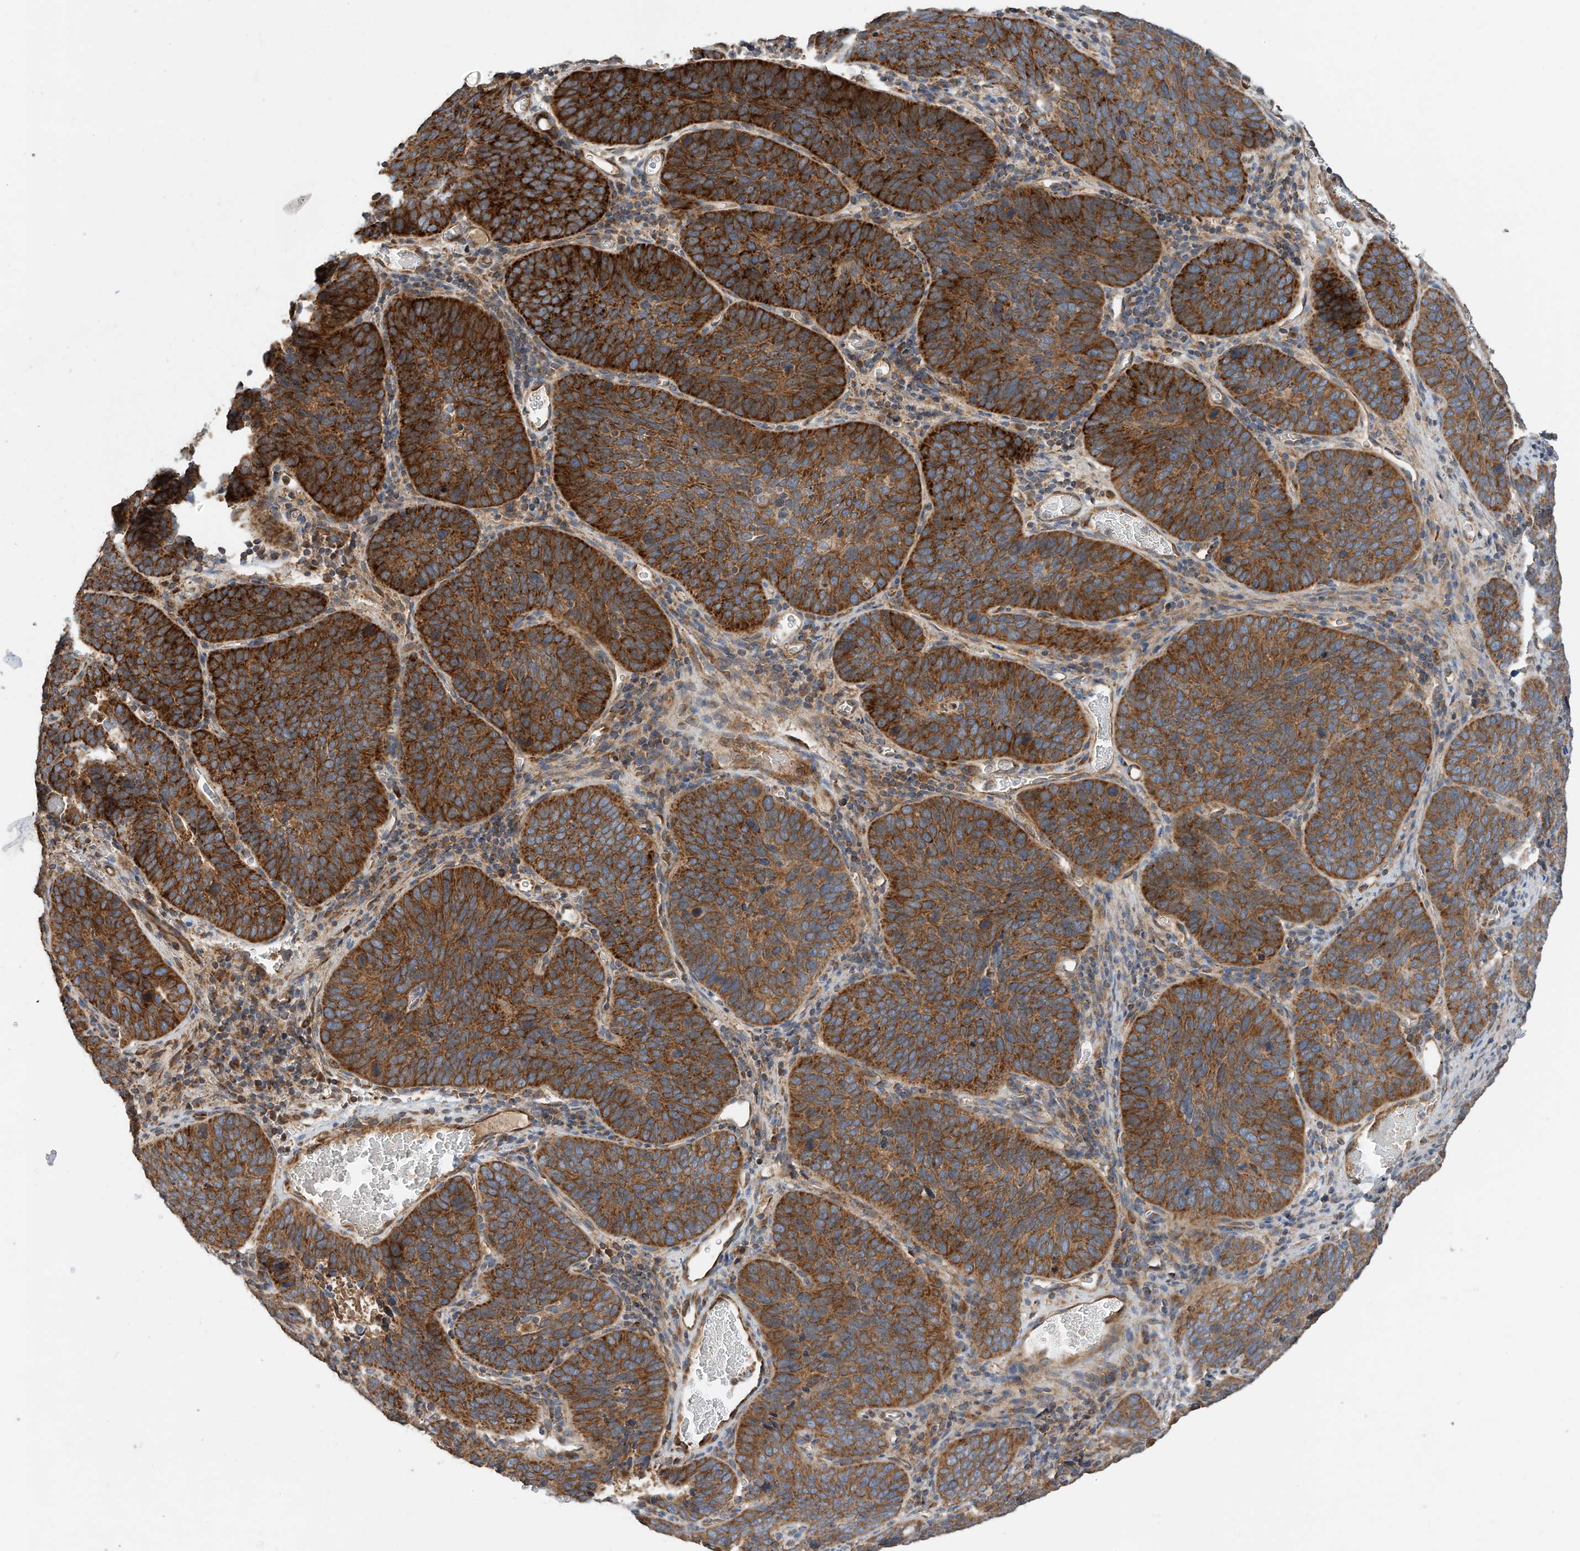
{"staining": {"intensity": "strong", "quantity": ">75%", "location": "cytoplasmic/membranous"}, "tissue": "cervical cancer", "cell_type": "Tumor cells", "image_type": "cancer", "snomed": [{"axis": "morphology", "description": "Squamous cell carcinoma, NOS"}, {"axis": "topography", "description": "Cervix"}], "caption": "Tumor cells display high levels of strong cytoplasmic/membranous staining in approximately >75% of cells in cervical cancer (squamous cell carcinoma).", "gene": "CPAMD8", "patient": {"sex": "female", "age": 60}}